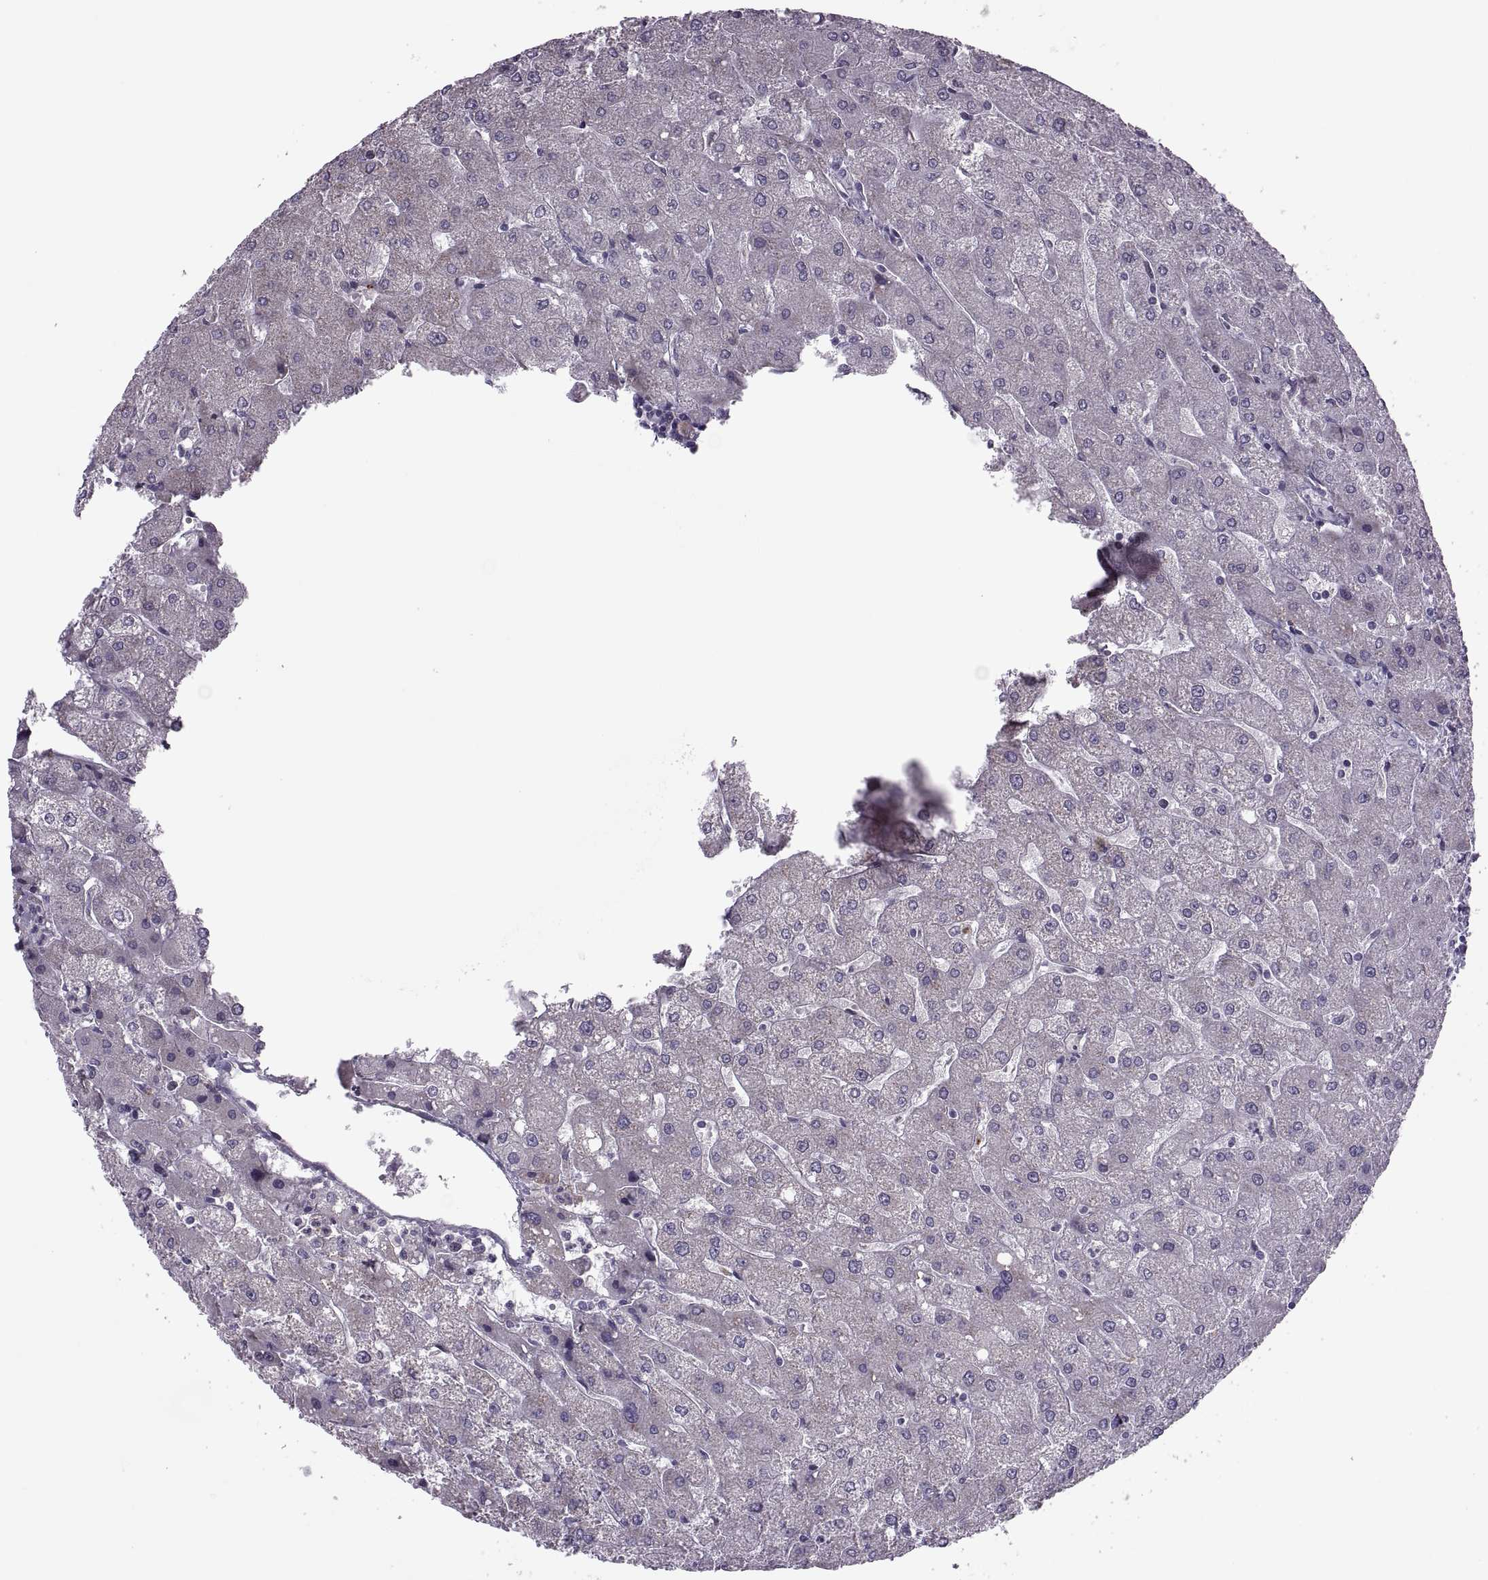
{"staining": {"intensity": "negative", "quantity": "none", "location": "none"}, "tissue": "liver", "cell_type": "Cholangiocytes", "image_type": "normal", "snomed": [{"axis": "morphology", "description": "Normal tissue, NOS"}, {"axis": "topography", "description": "Liver"}], "caption": "Normal liver was stained to show a protein in brown. There is no significant expression in cholangiocytes. (Stains: DAB (3,3'-diaminobenzidine) immunohistochemistry (IHC) with hematoxylin counter stain, Microscopy: brightfield microscopy at high magnification).", "gene": "ODF3", "patient": {"sex": "male", "age": 67}}